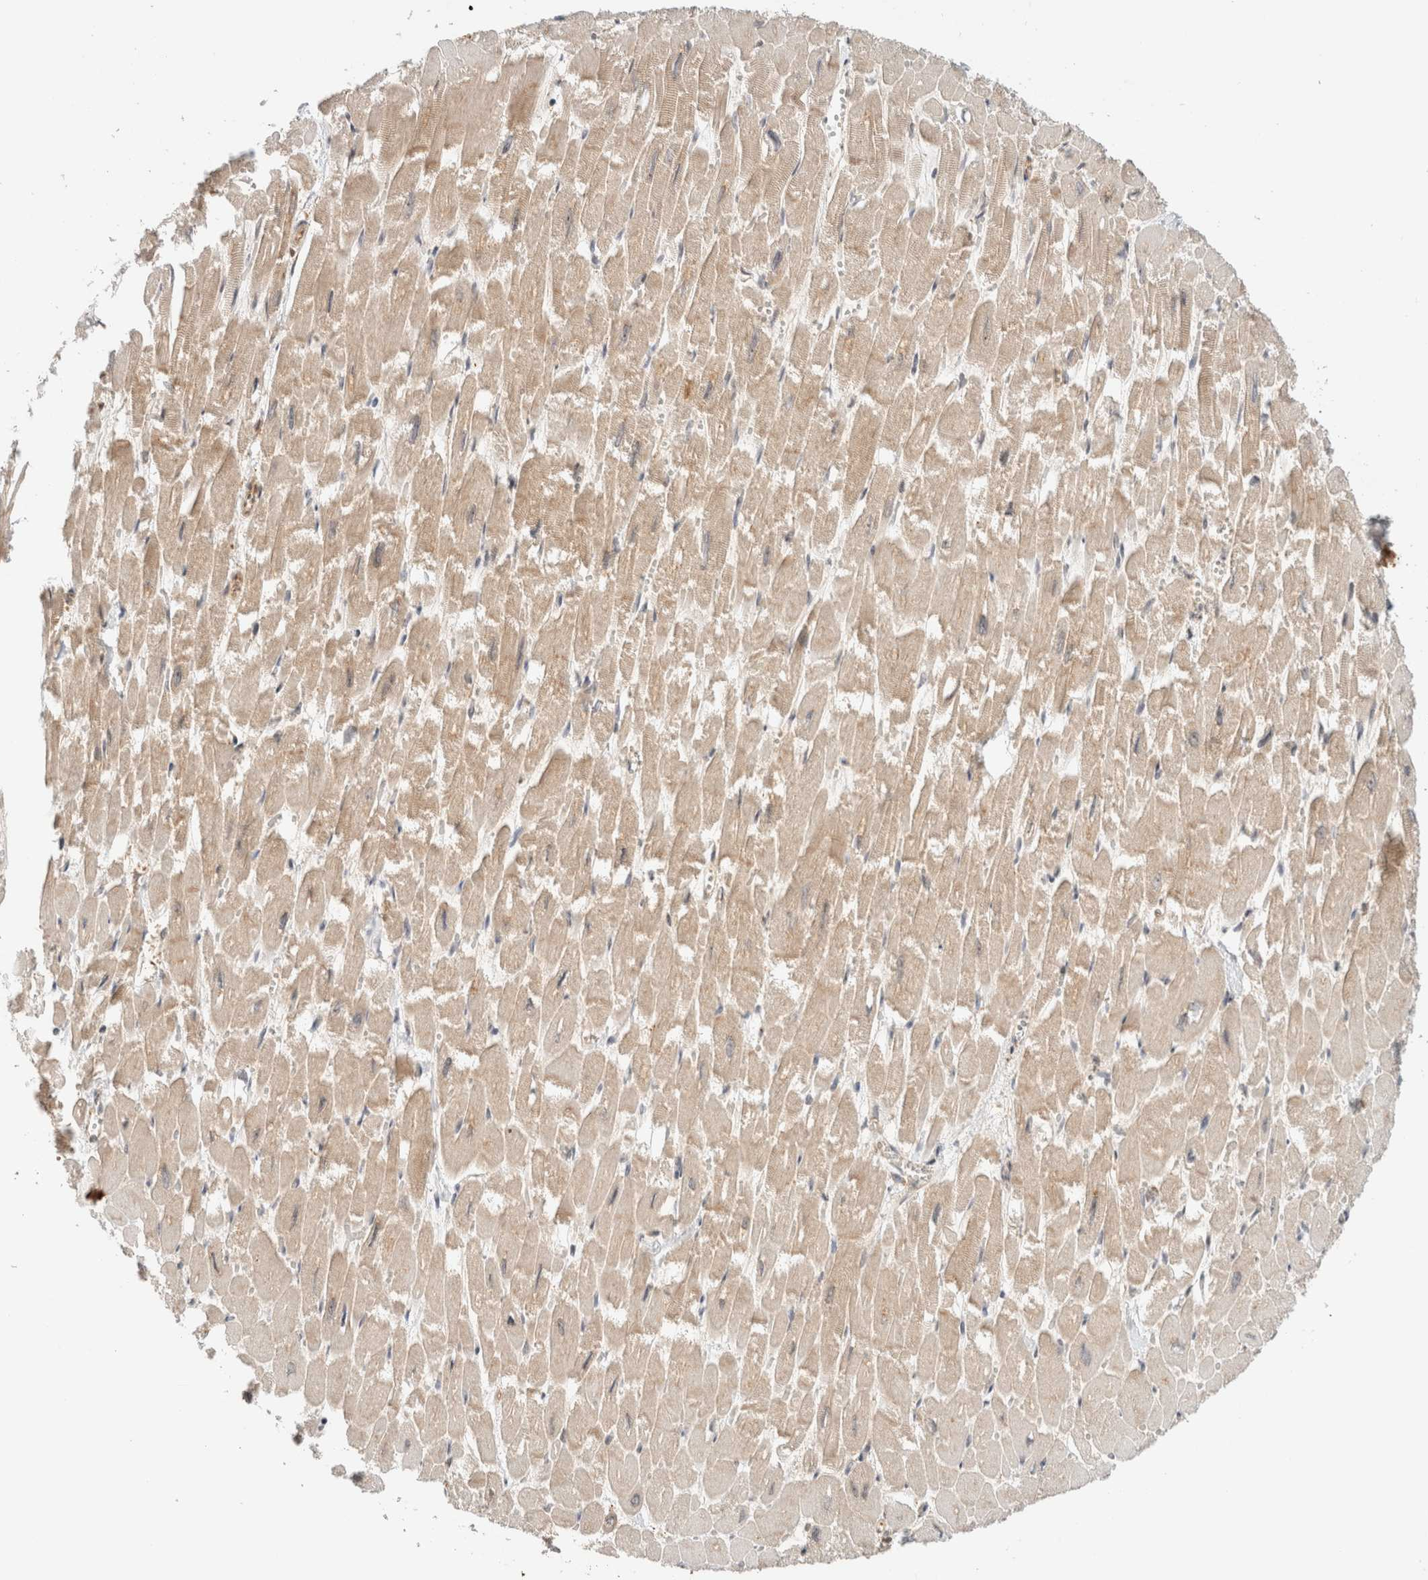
{"staining": {"intensity": "moderate", "quantity": ">75%", "location": "cytoplasmic/membranous"}, "tissue": "heart muscle", "cell_type": "Cardiomyocytes", "image_type": "normal", "snomed": [{"axis": "morphology", "description": "Normal tissue, NOS"}, {"axis": "topography", "description": "Heart"}], "caption": "Human heart muscle stained with a protein marker exhibits moderate staining in cardiomyocytes.", "gene": "OTUD6B", "patient": {"sex": "male", "age": 54}}